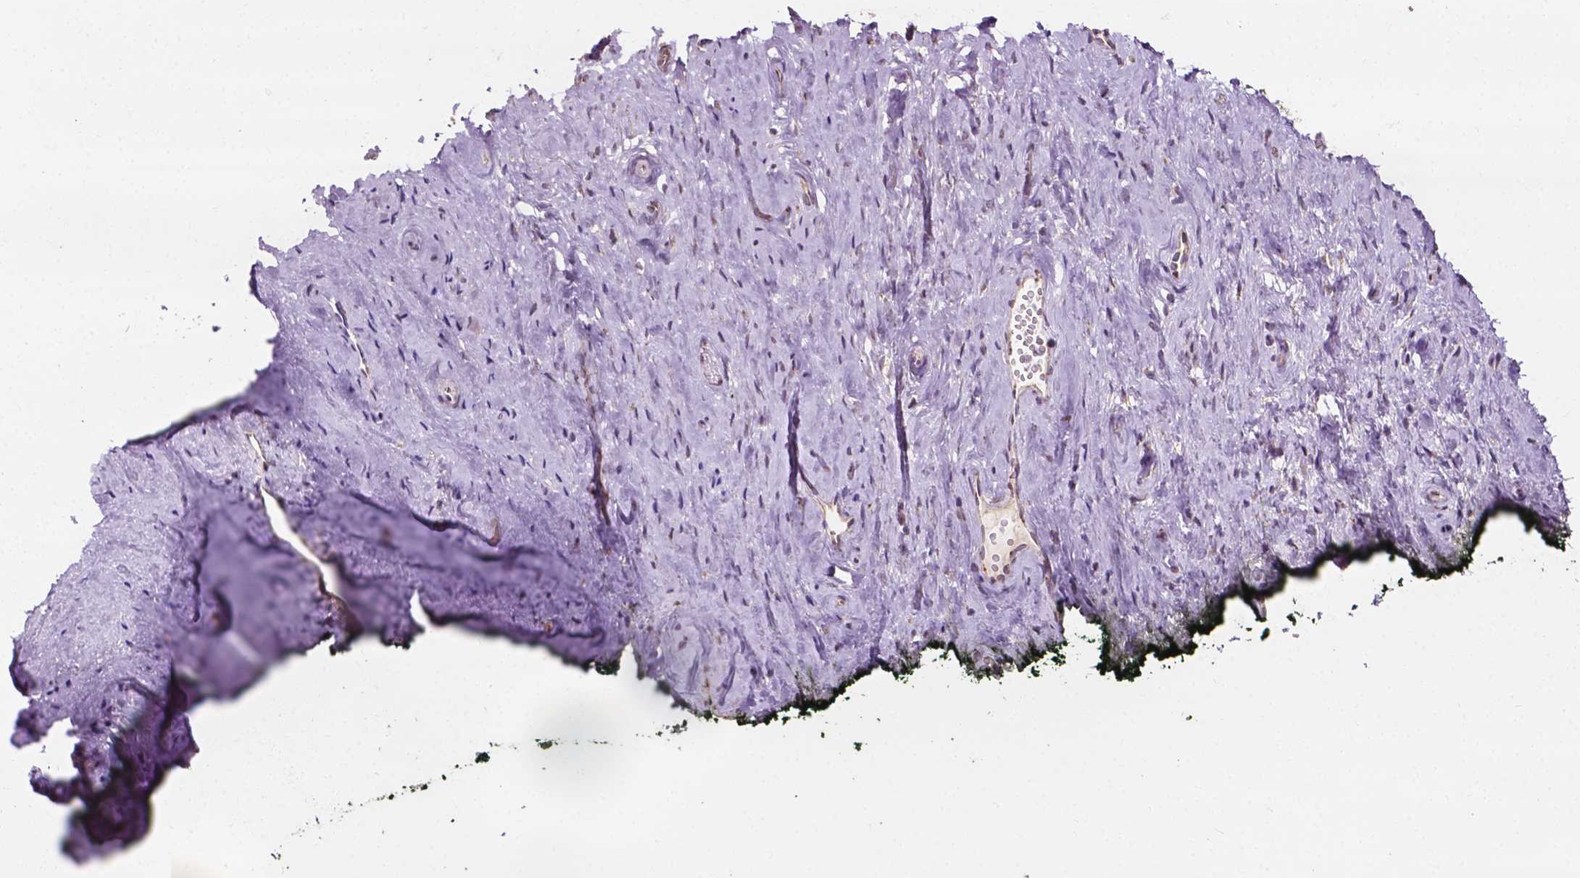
{"staining": {"intensity": "weak", "quantity": "25%-75%", "location": "cytoplasmic/membranous"}, "tissue": "vagina", "cell_type": "Squamous epithelial cells", "image_type": "normal", "snomed": [{"axis": "morphology", "description": "Normal tissue, NOS"}, {"axis": "topography", "description": "Vagina"}], "caption": "Immunohistochemistry (IHC) micrograph of normal vagina: vagina stained using IHC exhibits low levels of weak protein expression localized specifically in the cytoplasmic/membranous of squamous epithelial cells, appearing as a cytoplasmic/membranous brown color.", "gene": "EBAG9", "patient": {"sex": "female", "age": 47}}